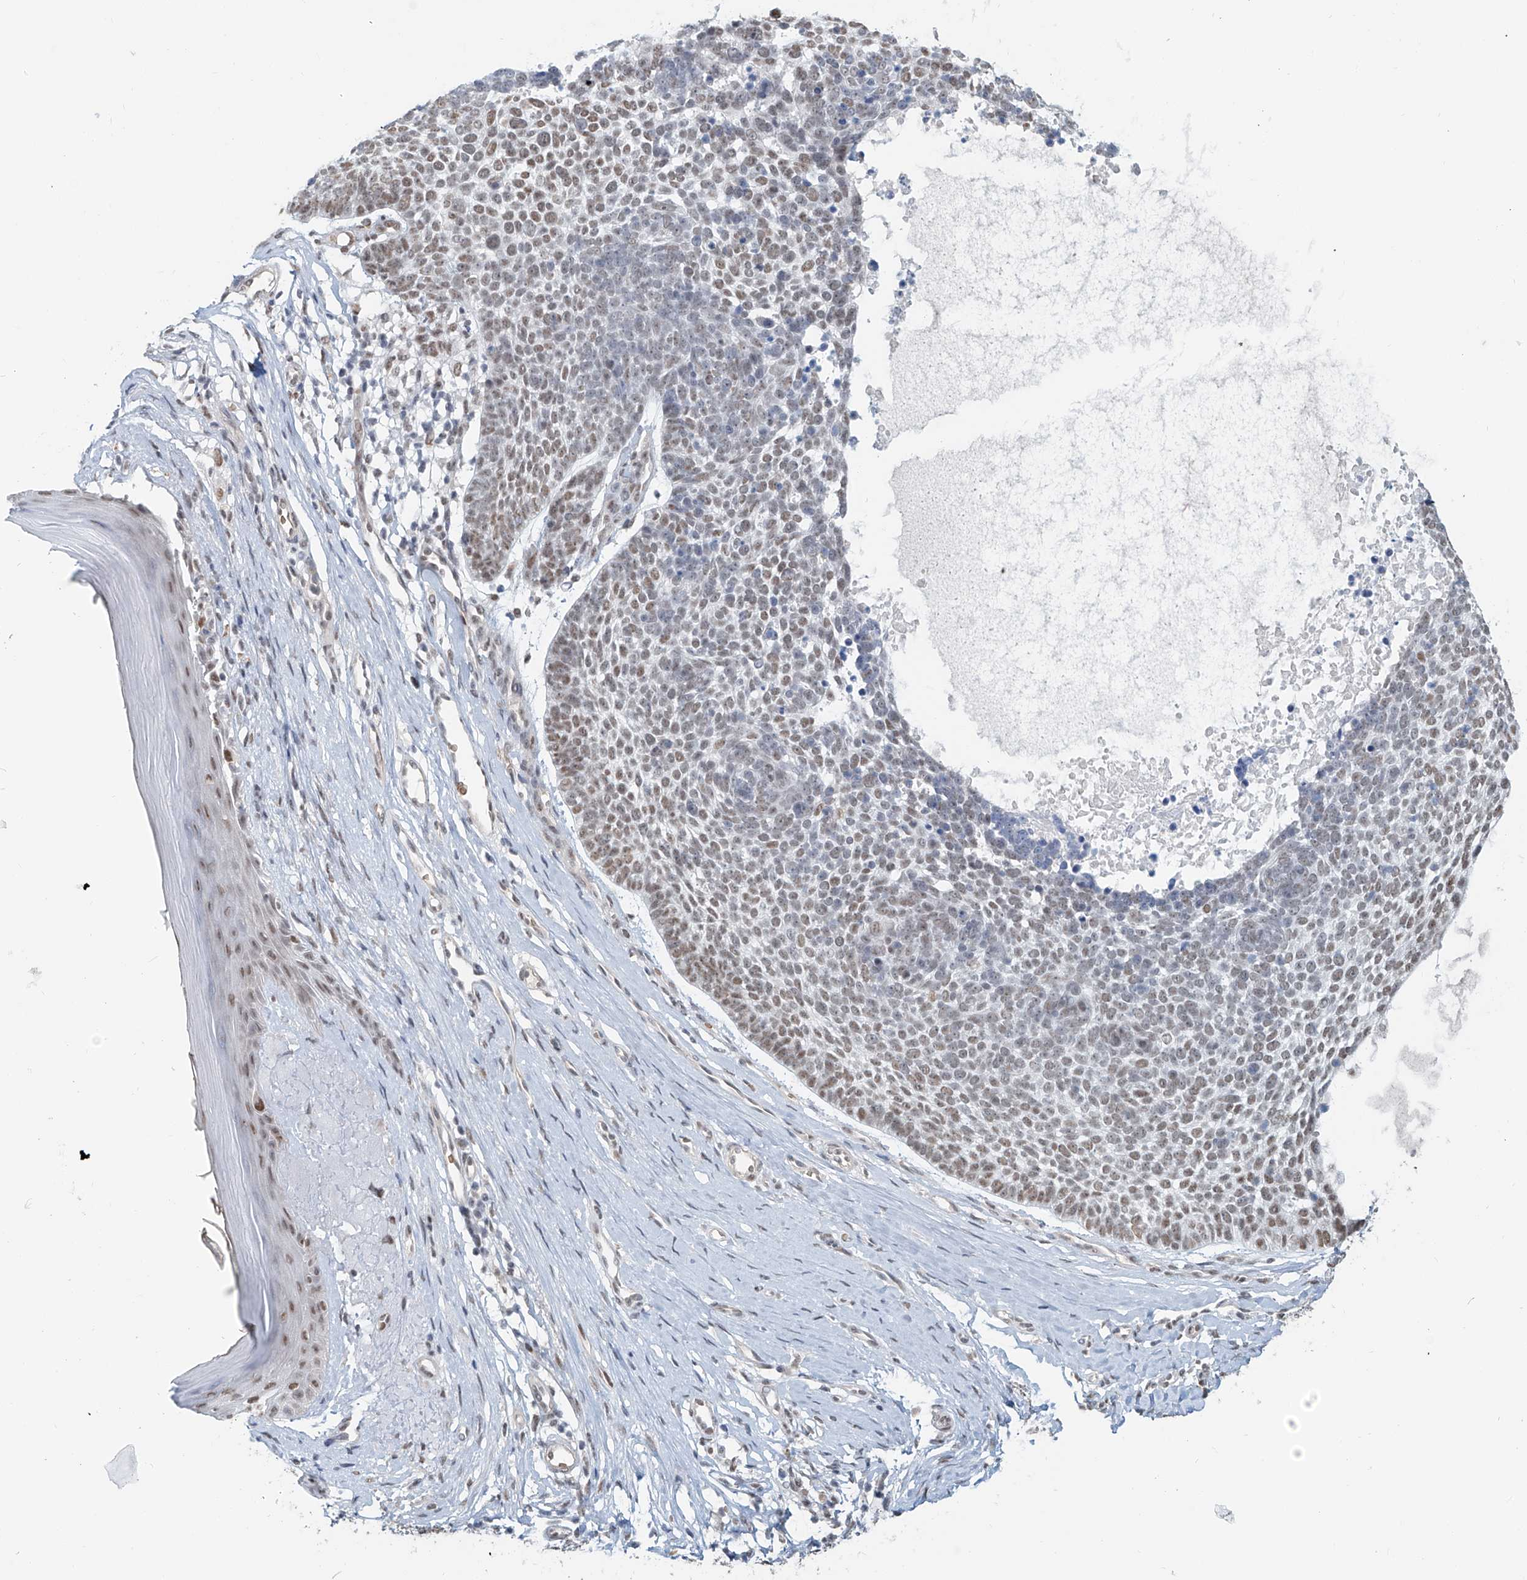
{"staining": {"intensity": "weak", "quantity": "25%-75%", "location": "nuclear"}, "tissue": "skin cancer", "cell_type": "Tumor cells", "image_type": "cancer", "snomed": [{"axis": "morphology", "description": "Basal cell carcinoma"}, {"axis": "topography", "description": "Skin"}], "caption": "About 25%-75% of tumor cells in human skin basal cell carcinoma show weak nuclear protein staining as visualized by brown immunohistochemical staining.", "gene": "SASH1", "patient": {"sex": "female", "age": 81}}